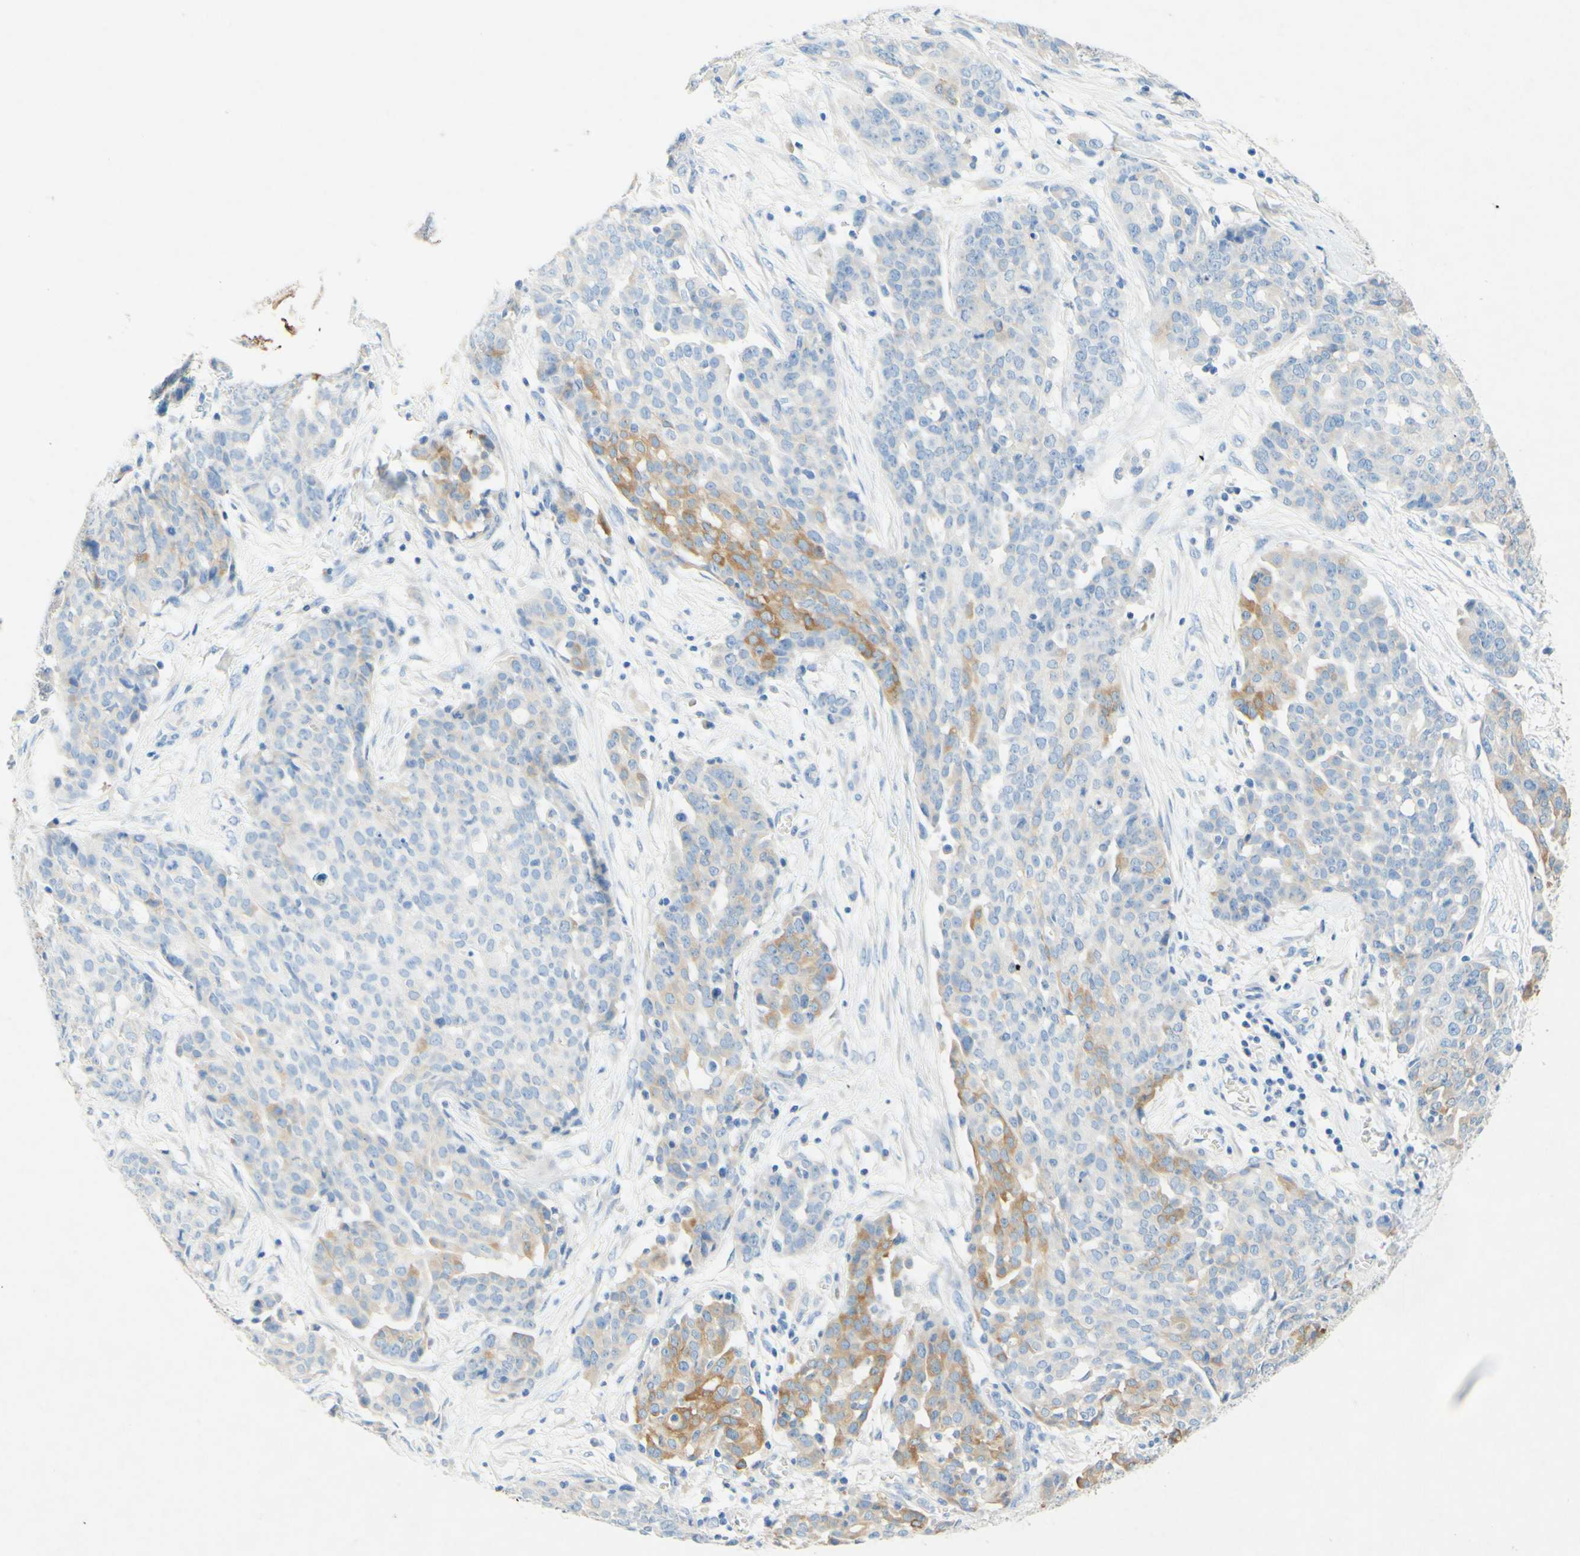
{"staining": {"intensity": "moderate", "quantity": "<25%", "location": "cytoplasmic/membranous"}, "tissue": "ovarian cancer", "cell_type": "Tumor cells", "image_type": "cancer", "snomed": [{"axis": "morphology", "description": "Cystadenocarcinoma, serous, NOS"}, {"axis": "topography", "description": "Soft tissue"}, {"axis": "topography", "description": "Ovary"}], "caption": "Immunohistochemical staining of human ovarian cancer reveals low levels of moderate cytoplasmic/membranous expression in approximately <25% of tumor cells.", "gene": "SLC46A1", "patient": {"sex": "female", "age": 57}}